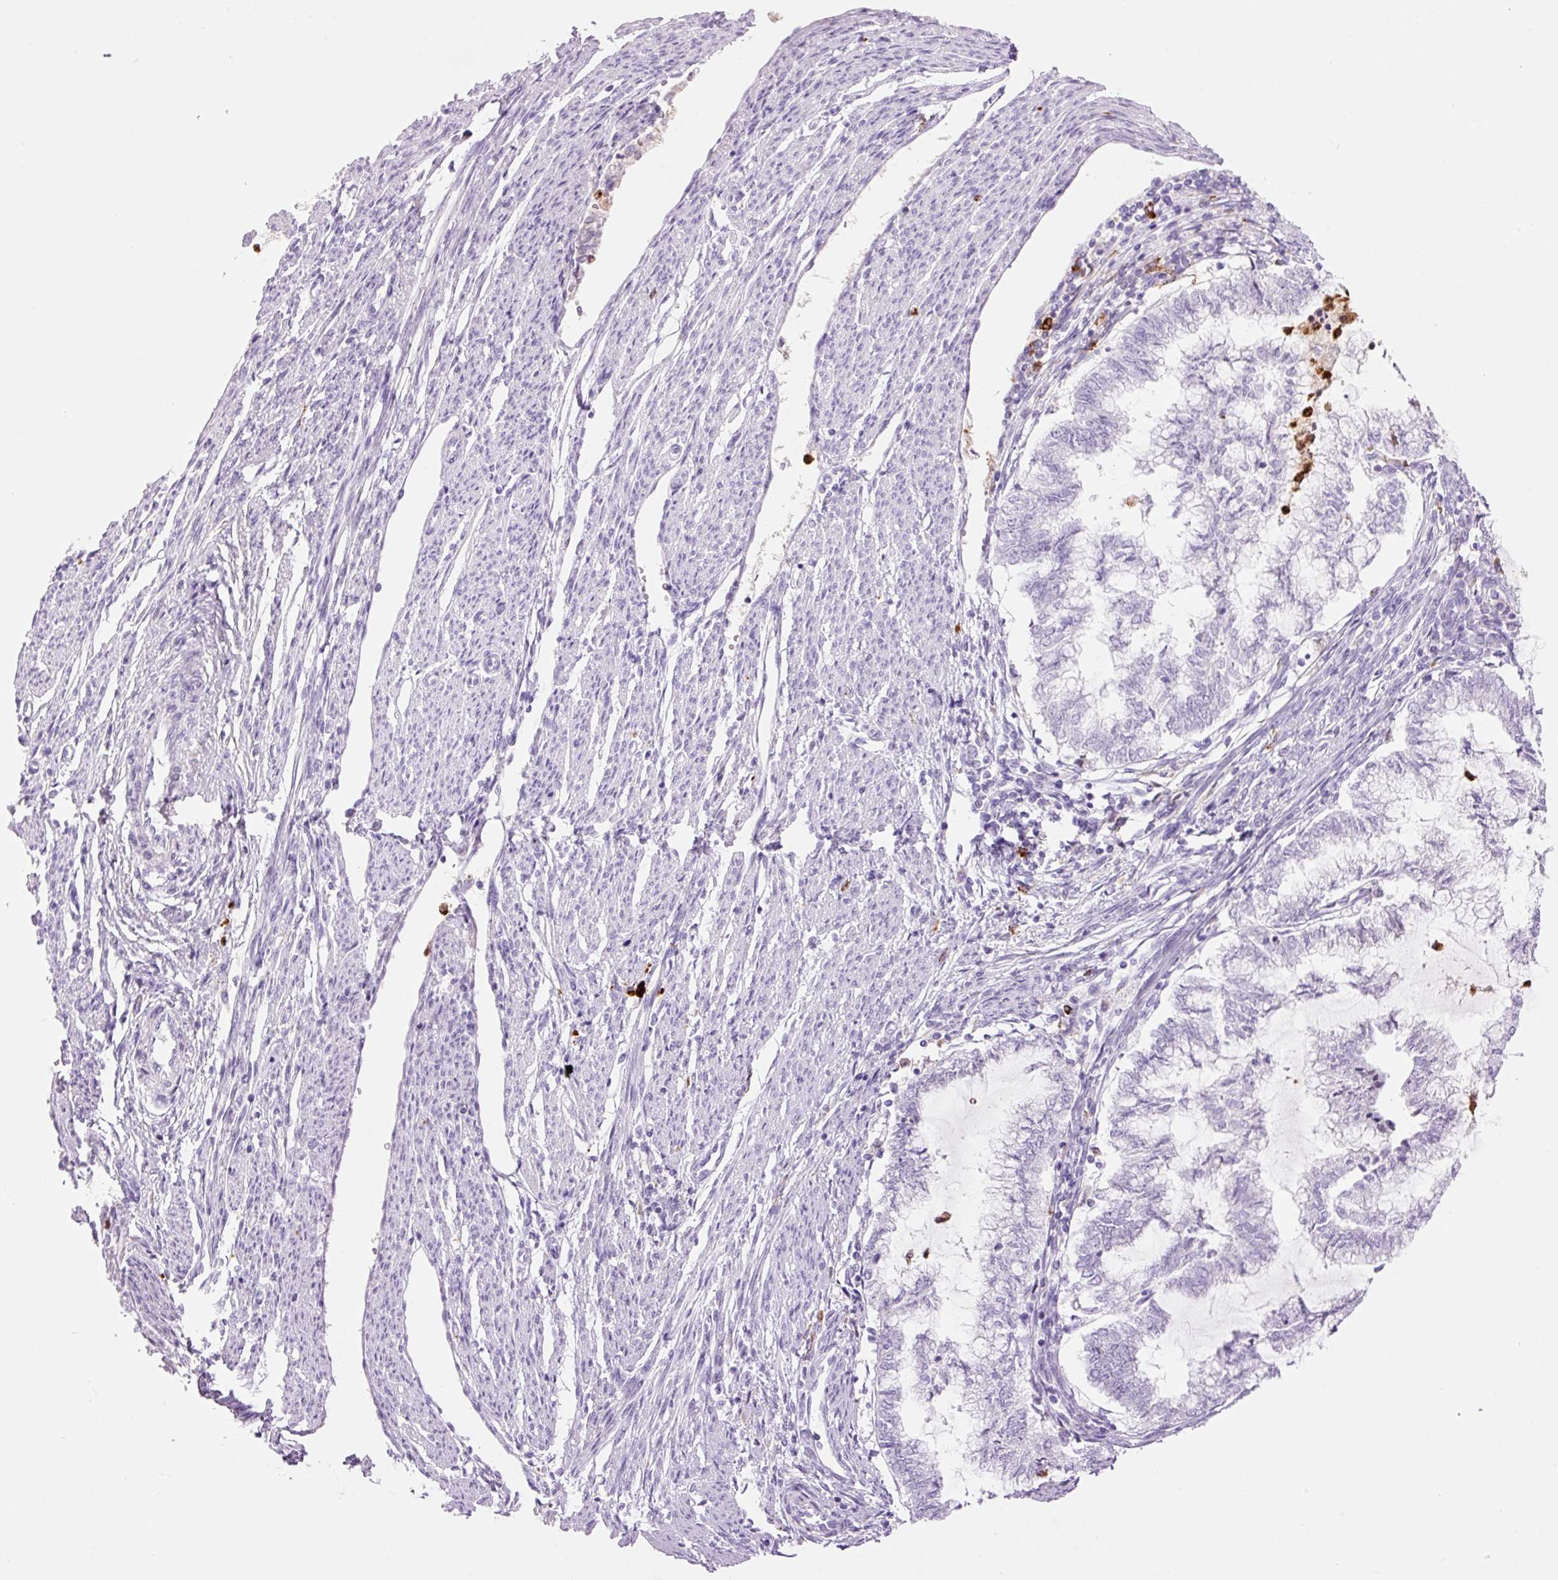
{"staining": {"intensity": "negative", "quantity": "none", "location": "none"}, "tissue": "endometrial cancer", "cell_type": "Tumor cells", "image_type": "cancer", "snomed": [{"axis": "morphology", "description": "Adenocarcinoma, NOS"}, {"axis": "topography", "description": "Endometrium"}], "caption": "This is an immunohistochemistry histopathology image of human endometrial cancer (adenocarcinoma). There is no expression in tumor cells.", "gene": "LYZ", "patient": {"sex": "female", "age": 79}}